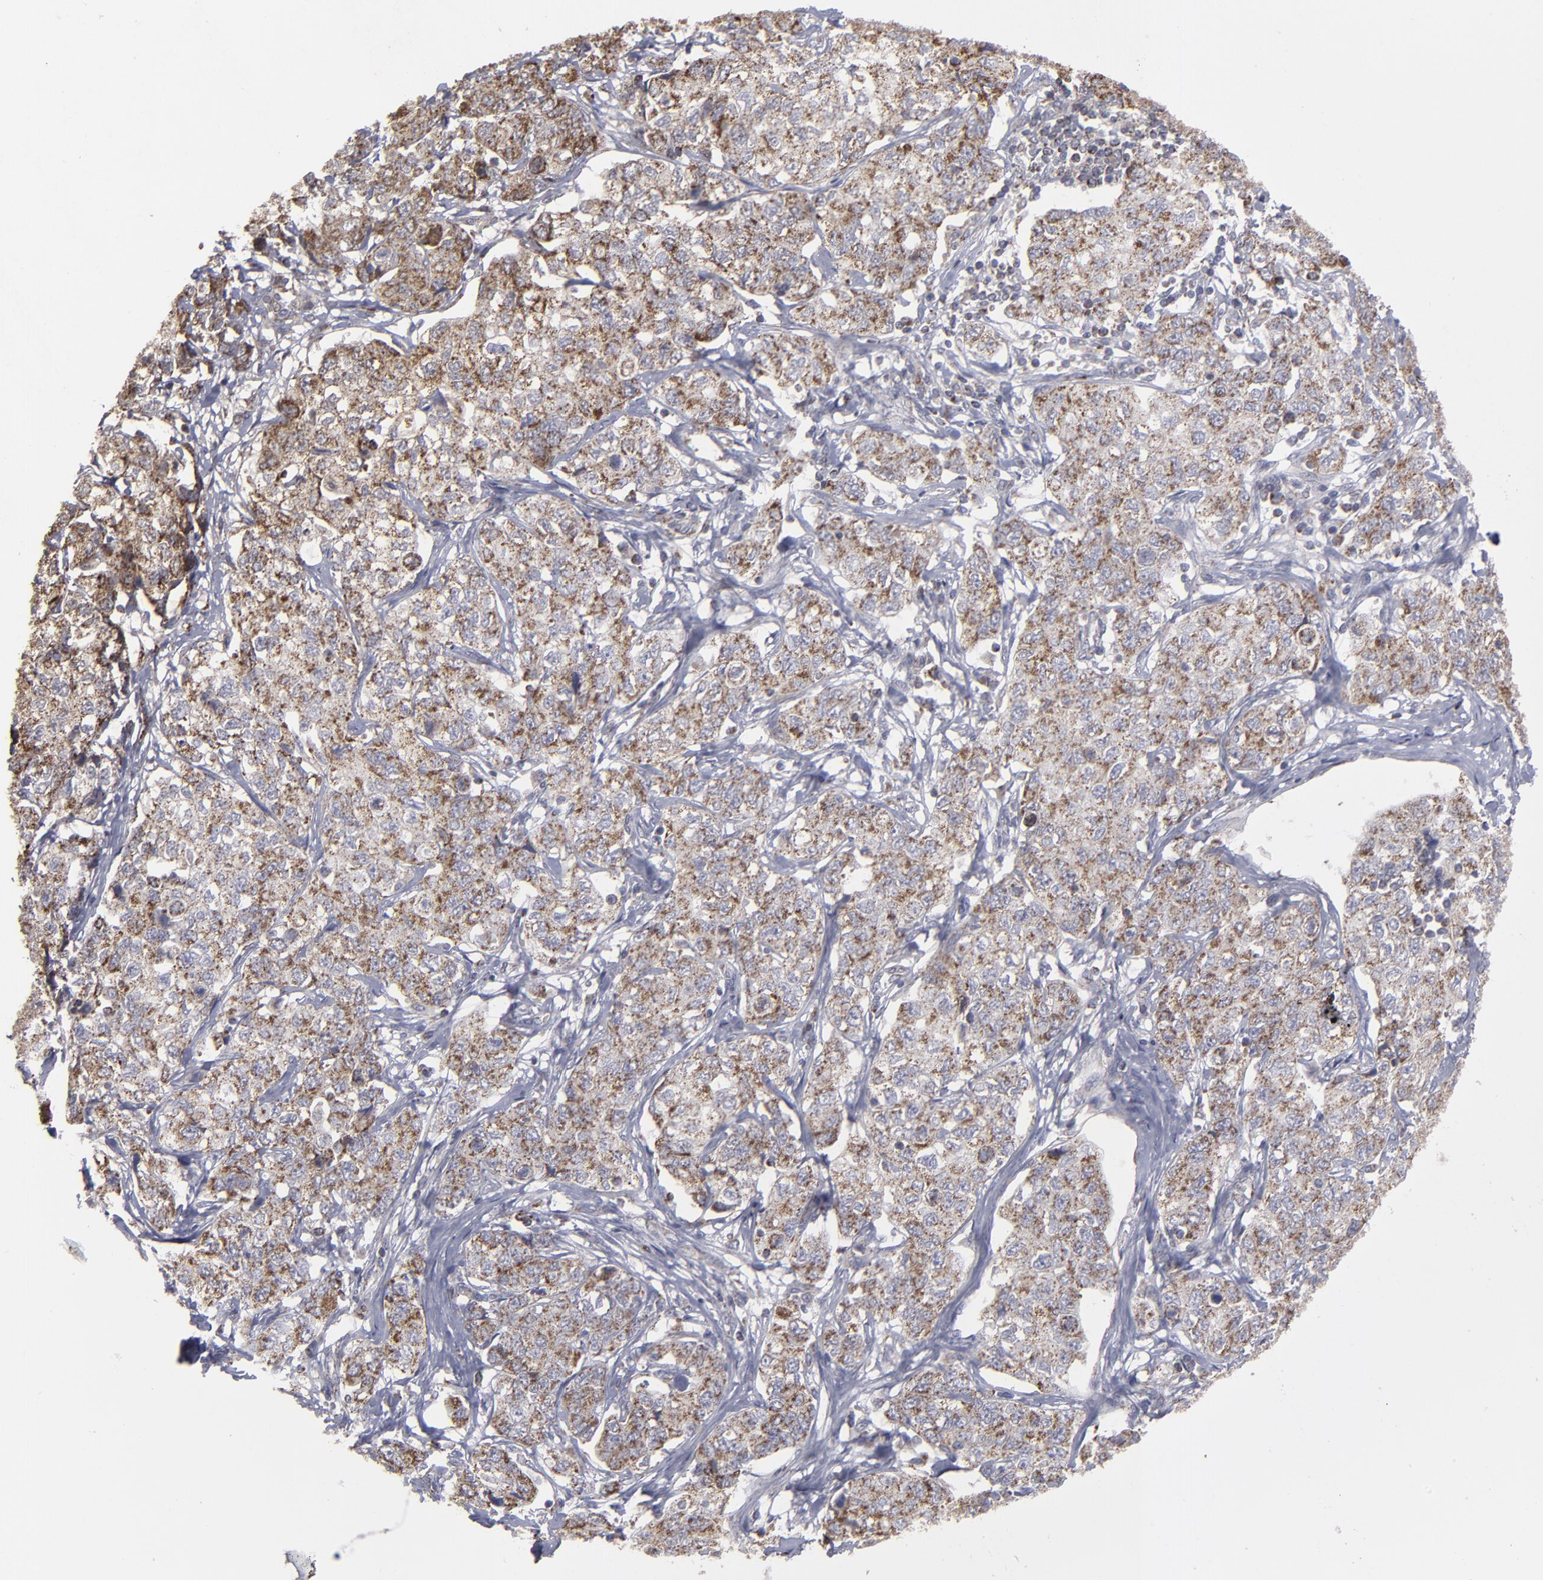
{"staining": {"intensity": "moderate", "quantity": ">75%", "location": "cytoplasmic/membranous"}, "tissue": "stomach cancer", "cell_type": "Tumor cells", "image_type": "cancer", "snomed": [{"axis": "morphology", "description": "Adenocarcinoma, NOS"}, {"axis": "topography", "description": "Stomach"}], "caption": "Stomach cancer stained with a protein marker displays moderate staining in tumor cells.", "gene": "MYOM2", "patient": {"sex": "male", "age": 48}}